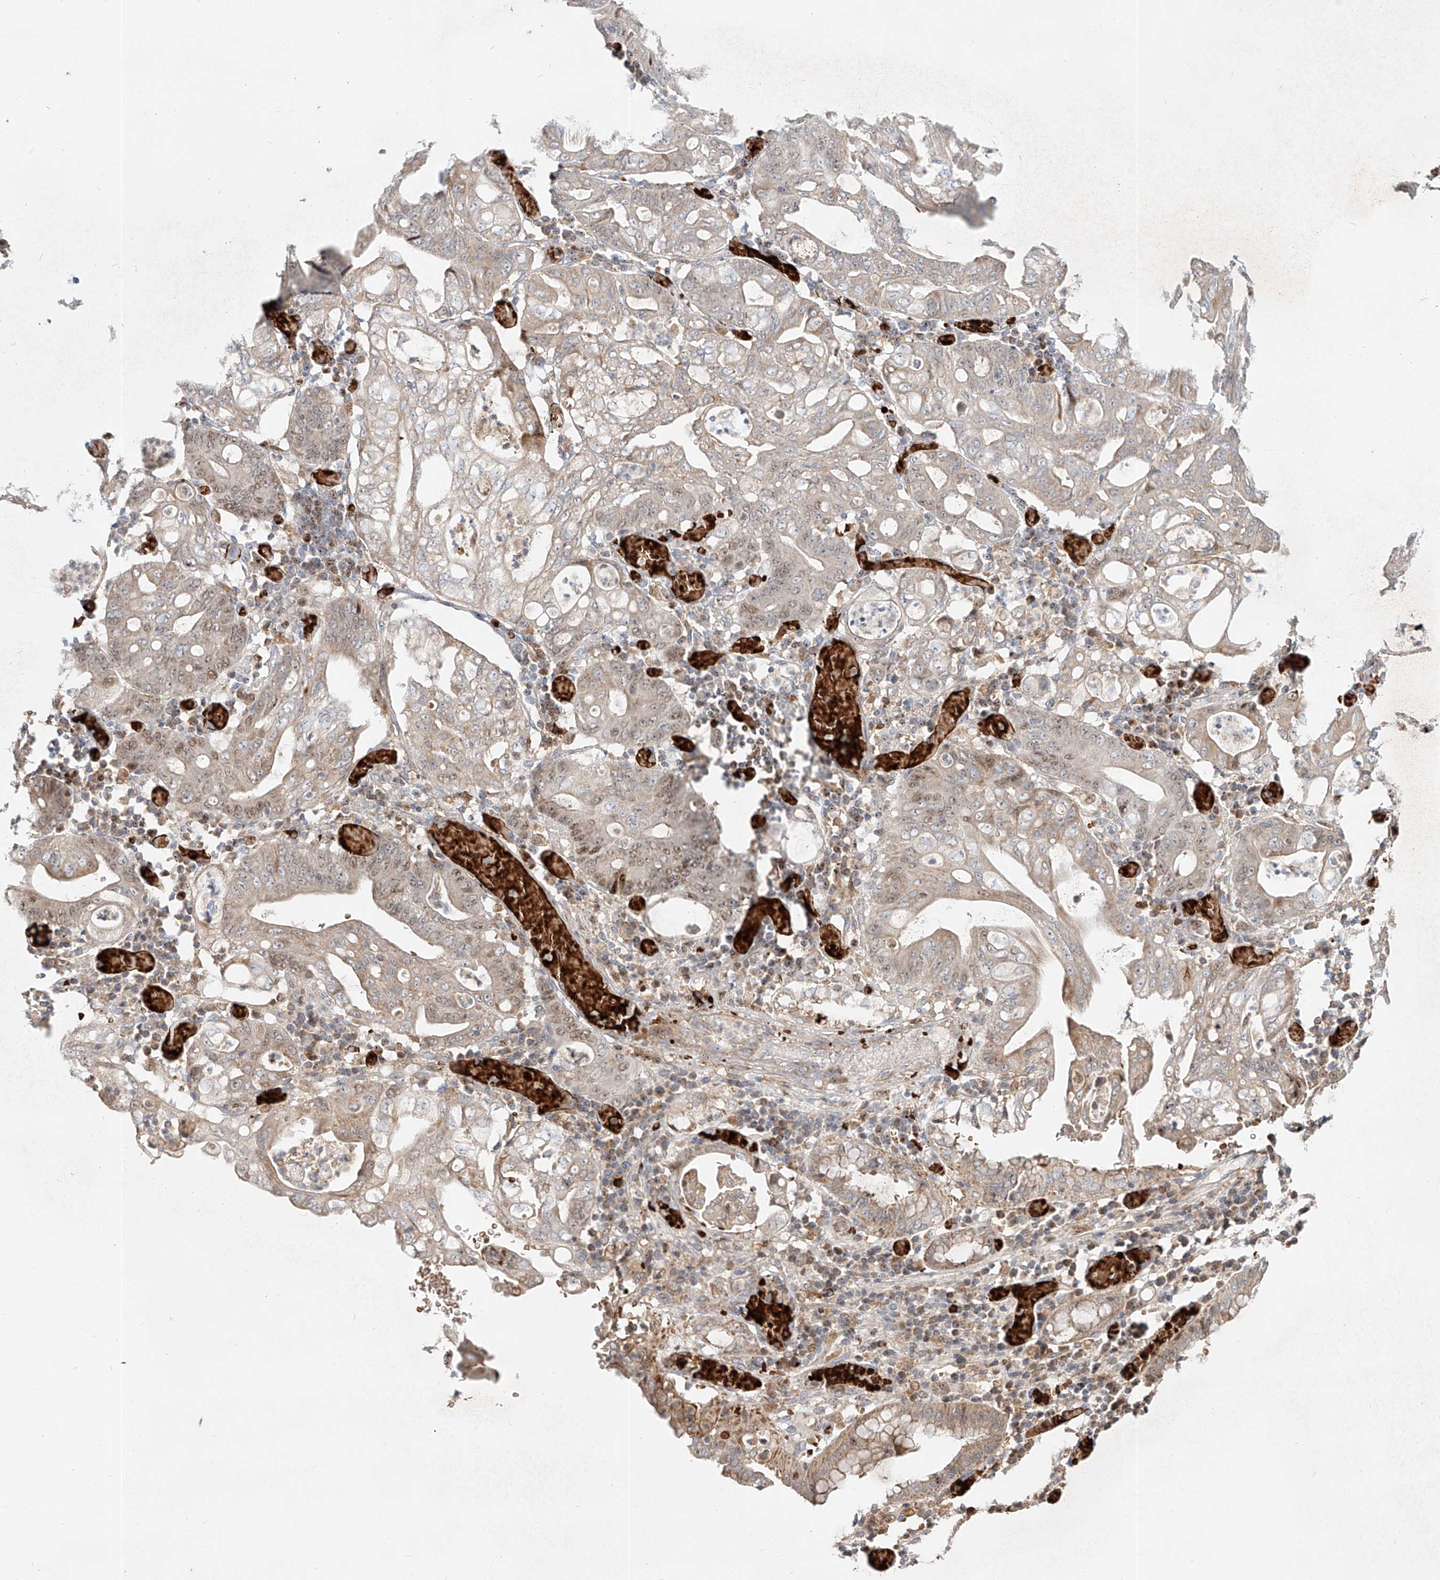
{"staining": {"intensity": "moderate", "quantity": "25%-75%", "location": "cytoplasmic/membranous,nuclear"}, "tissue": "stomach cancer", "cell_type": "Tumor cells", "image_type": "cancer", "snomed": [{"axis": "morphology", "description": "Adenocarcinoma, NOS"}, {"axis": "topography", "description": "Stomach"}], "caption": "Human stomach cancer (adenocarcinoma) stained with a protein marker reveals moderate staining in tumor cells.", "gene": "FGD2", "patient": {"sex": "female", "age": 73}}